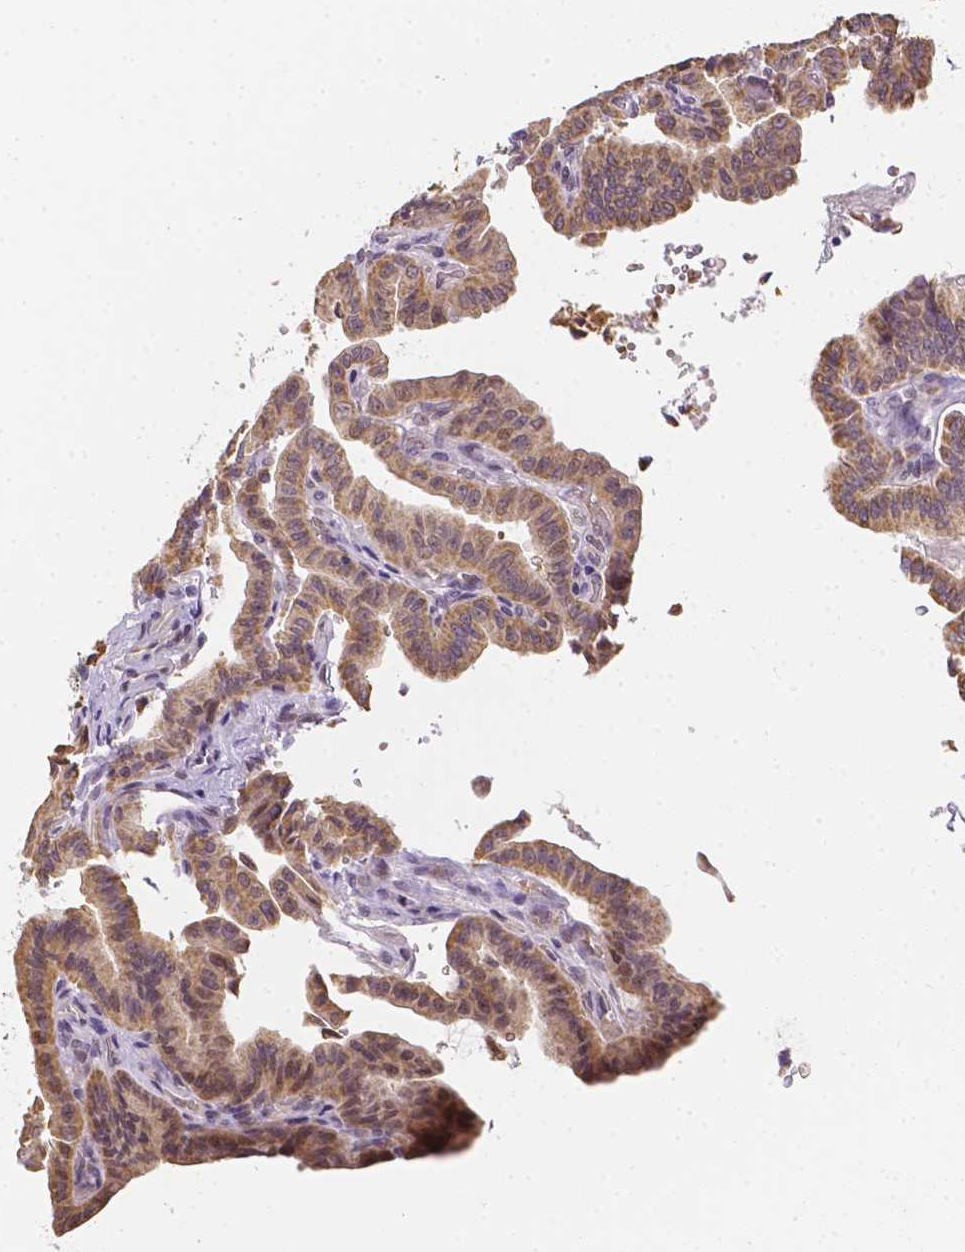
{"staining": {"intensity": "weak", "quantity": ">75%", "location": "cytoplasmic/membranous"}, "tissue": "thyroid cancer", "cell_type": "Tumor cells", "image_type": "cancer", "snomed": [{"axis": "morphology", "description": "Papillary adenocarcinoma, NOS"}, {"axis": "topography", "description": "Thyroid gland"}], "caption": "A brown stain shows weak cytoplasmic/membranous staining of a protein in human thyroid papillary adenocarcinoma tumor cells.", "gene": "ZNF280B", "patient": {"sex": "male", "age": 87}}